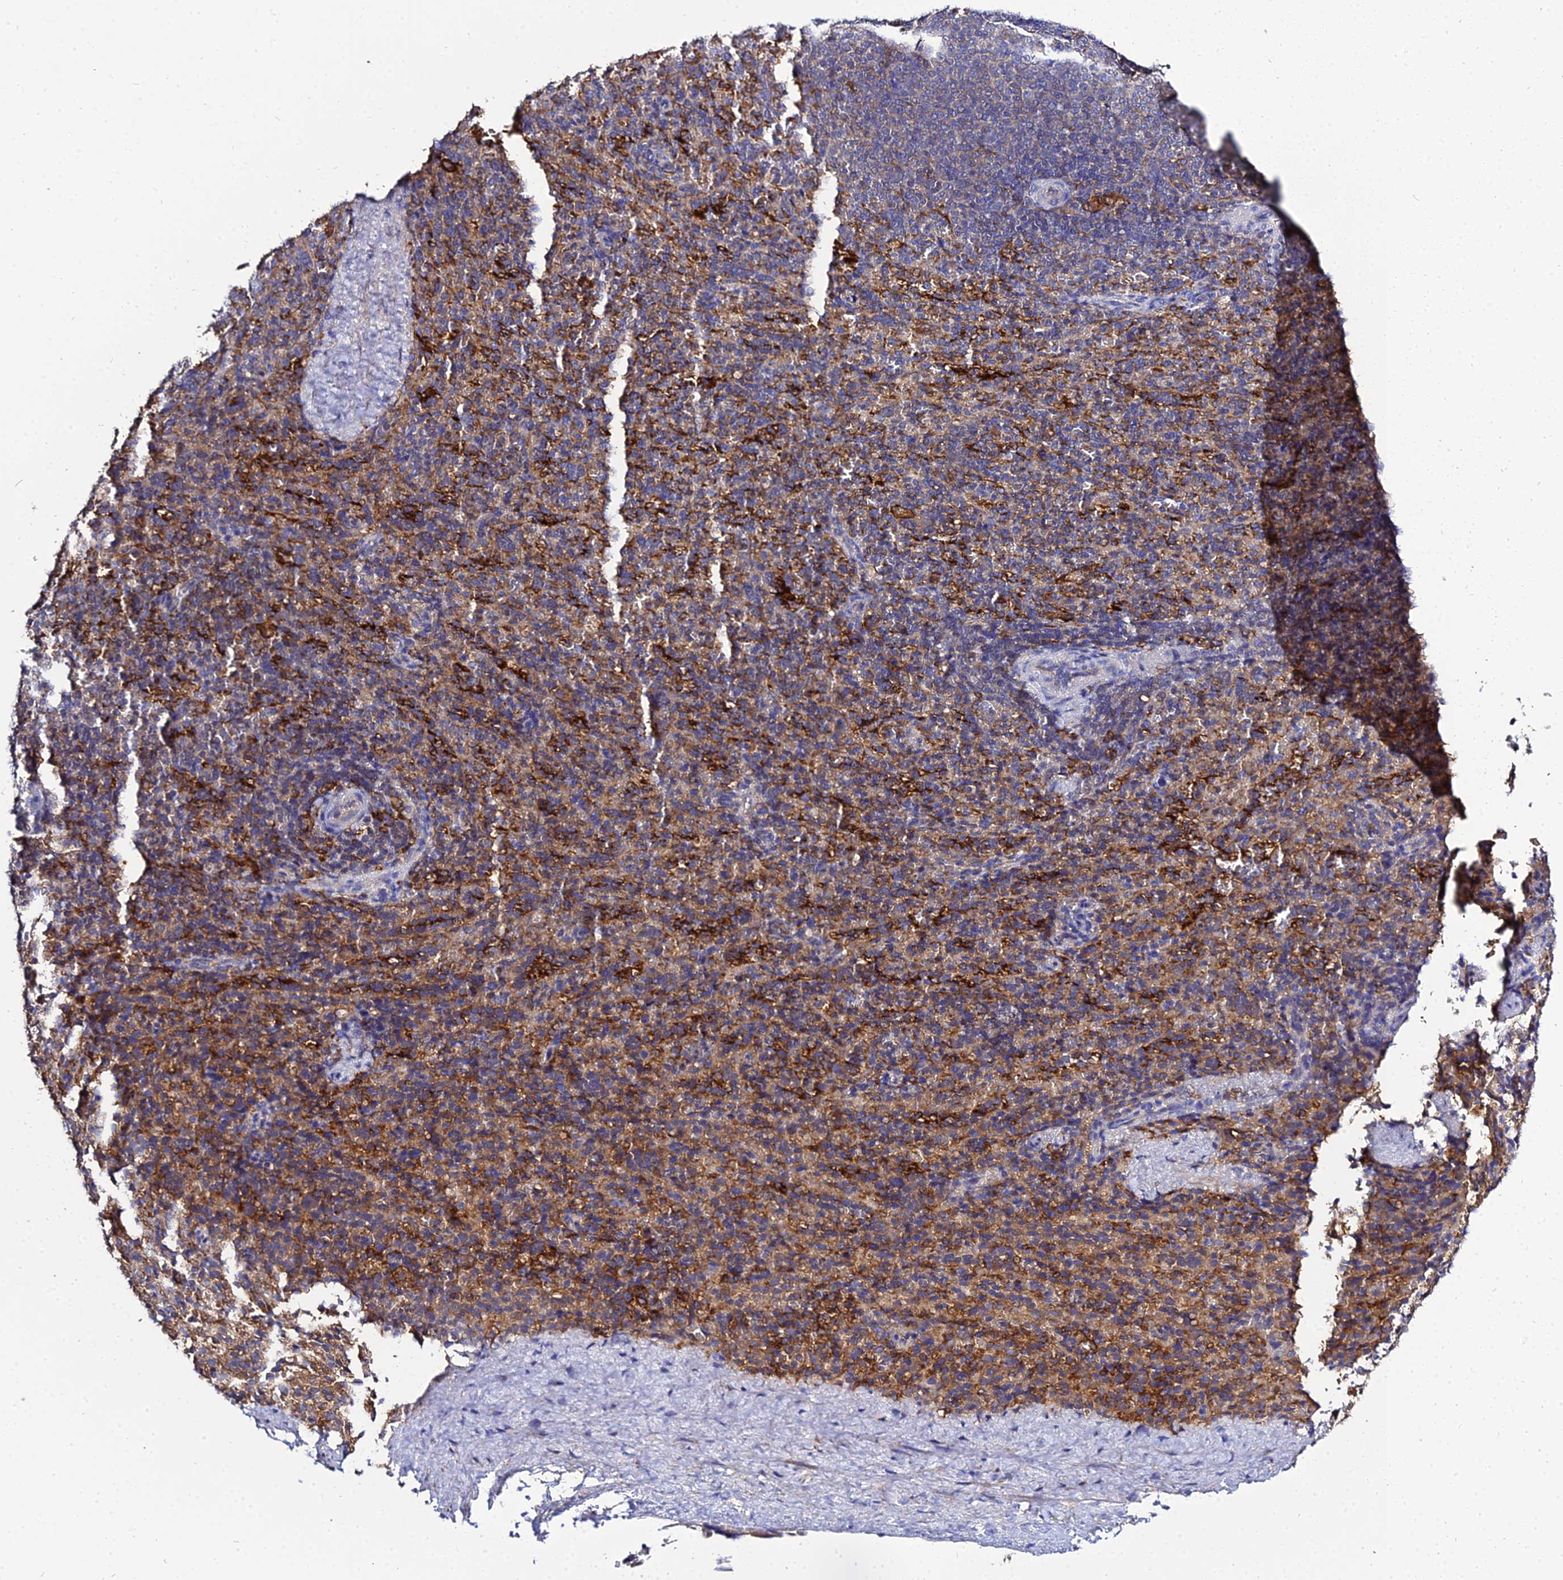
{"staining": {"intensity": "weak", "quantity": "25%-75%", "location": "cytoplasmic/membranous"}, "tissue": "spleen", "cell_type": "Cells in red pulp", "image_type": "normal", "snomed": [{"axis": "morphology", "description": "Normal tissue, NOS"}, {"axis": "topography", "description": "Spleen"}], "caption": "This image exhibits immunohistochemistry (IHC) staining of normal human spleen, with low weak cytoplasmic/membranous expression in approximately 25%-75% of cells in red pulp.", "gene": "C2orf69", "patient": {"sex": "female", "age": 21}}